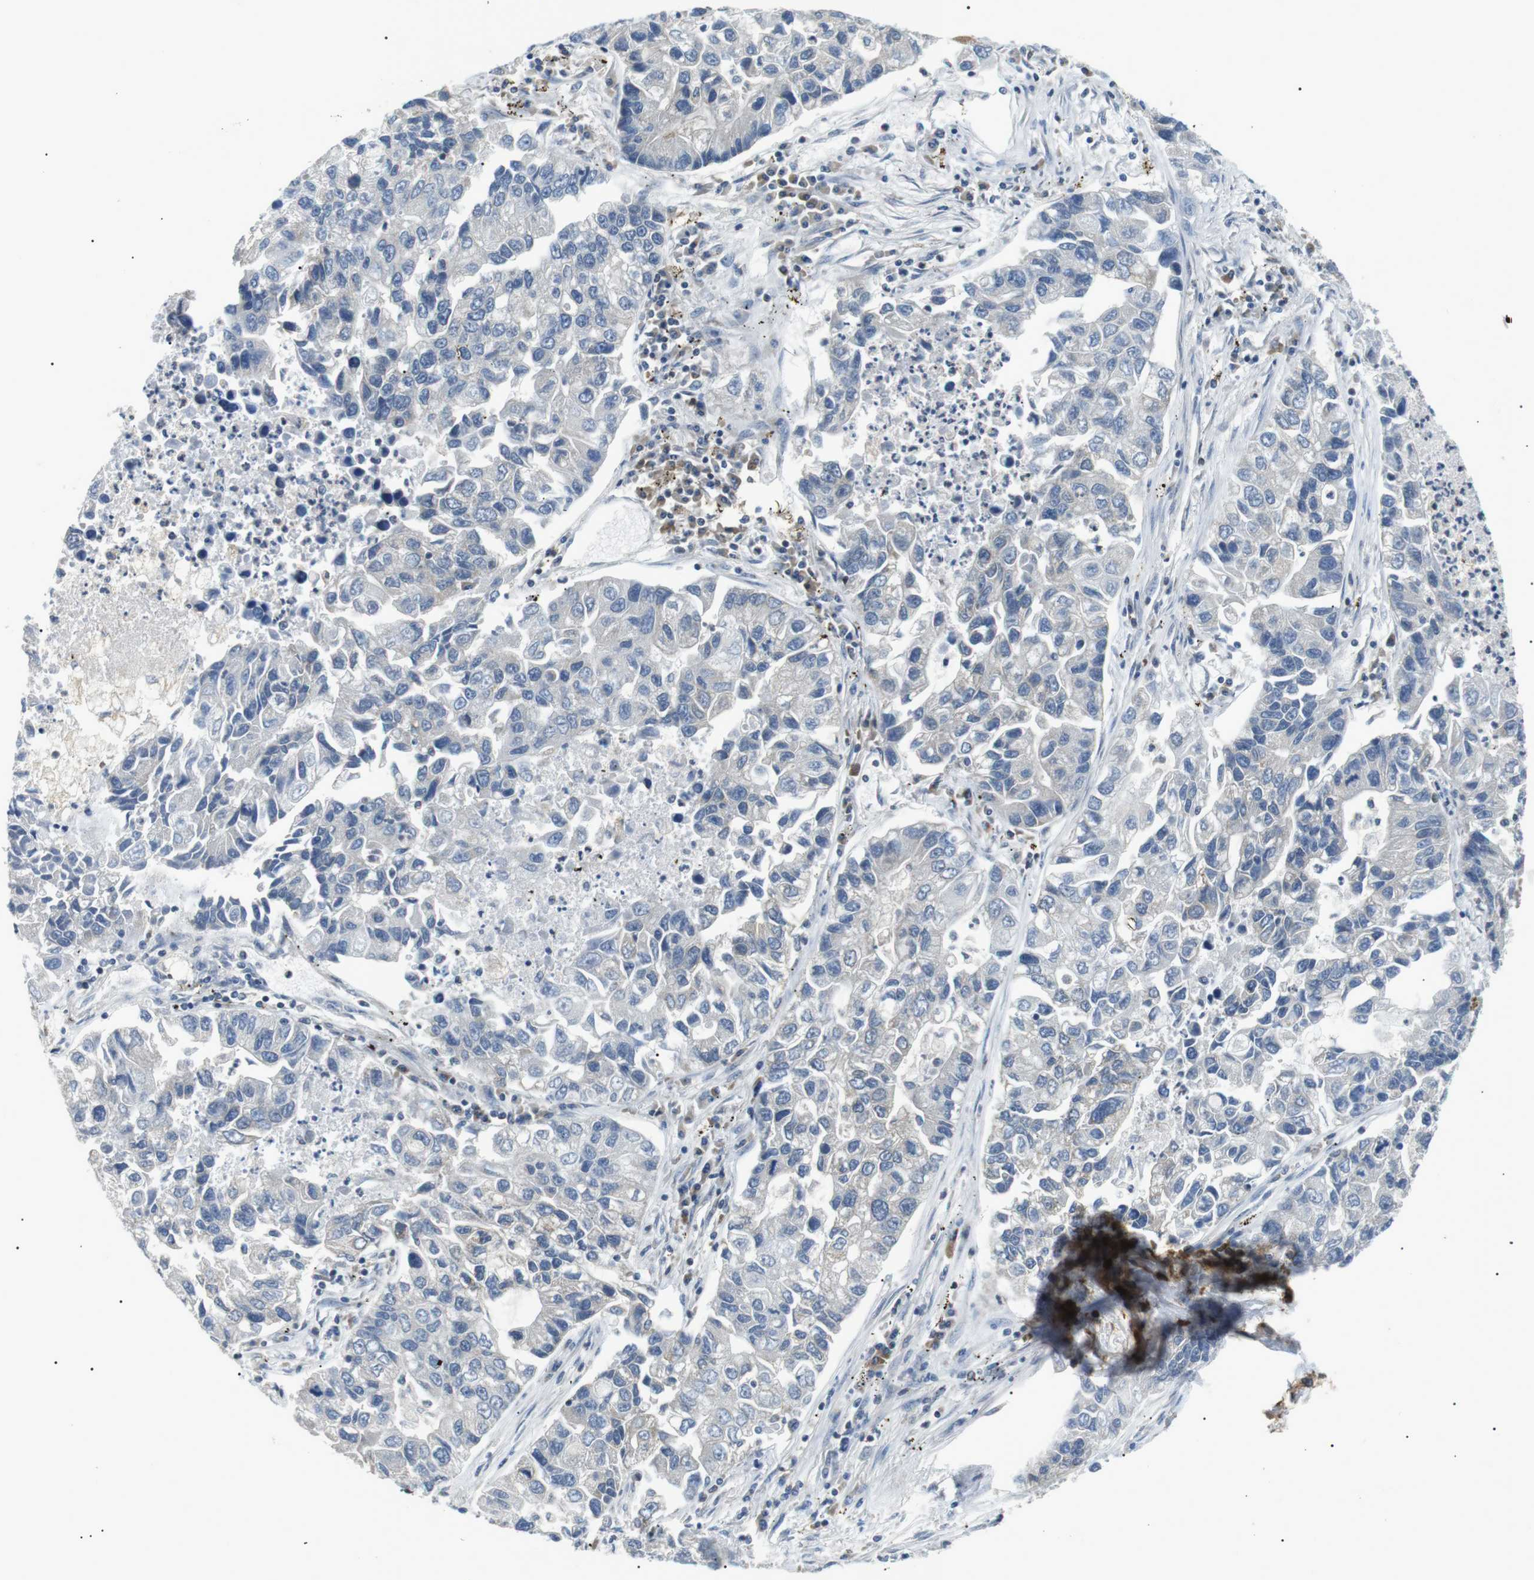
{"staining": {"intensity": "negative", "quantity": "none", "location": "none"}, "tissue": "lung cancer", "cell_type": "Tumor cells", "image_type": "cancer", "snomed": [{"axis": "morphology", "description": "Adenocarcinoma, NOS"}, {"axis": "topography", "description": "Lung"}], "caption": "Immunohistochemical staining of lung adenocarcinoma displays no significant positivity in tumor cells.", "gene": "RAB9A", "patient": {"sex": "female", "age": 51}}